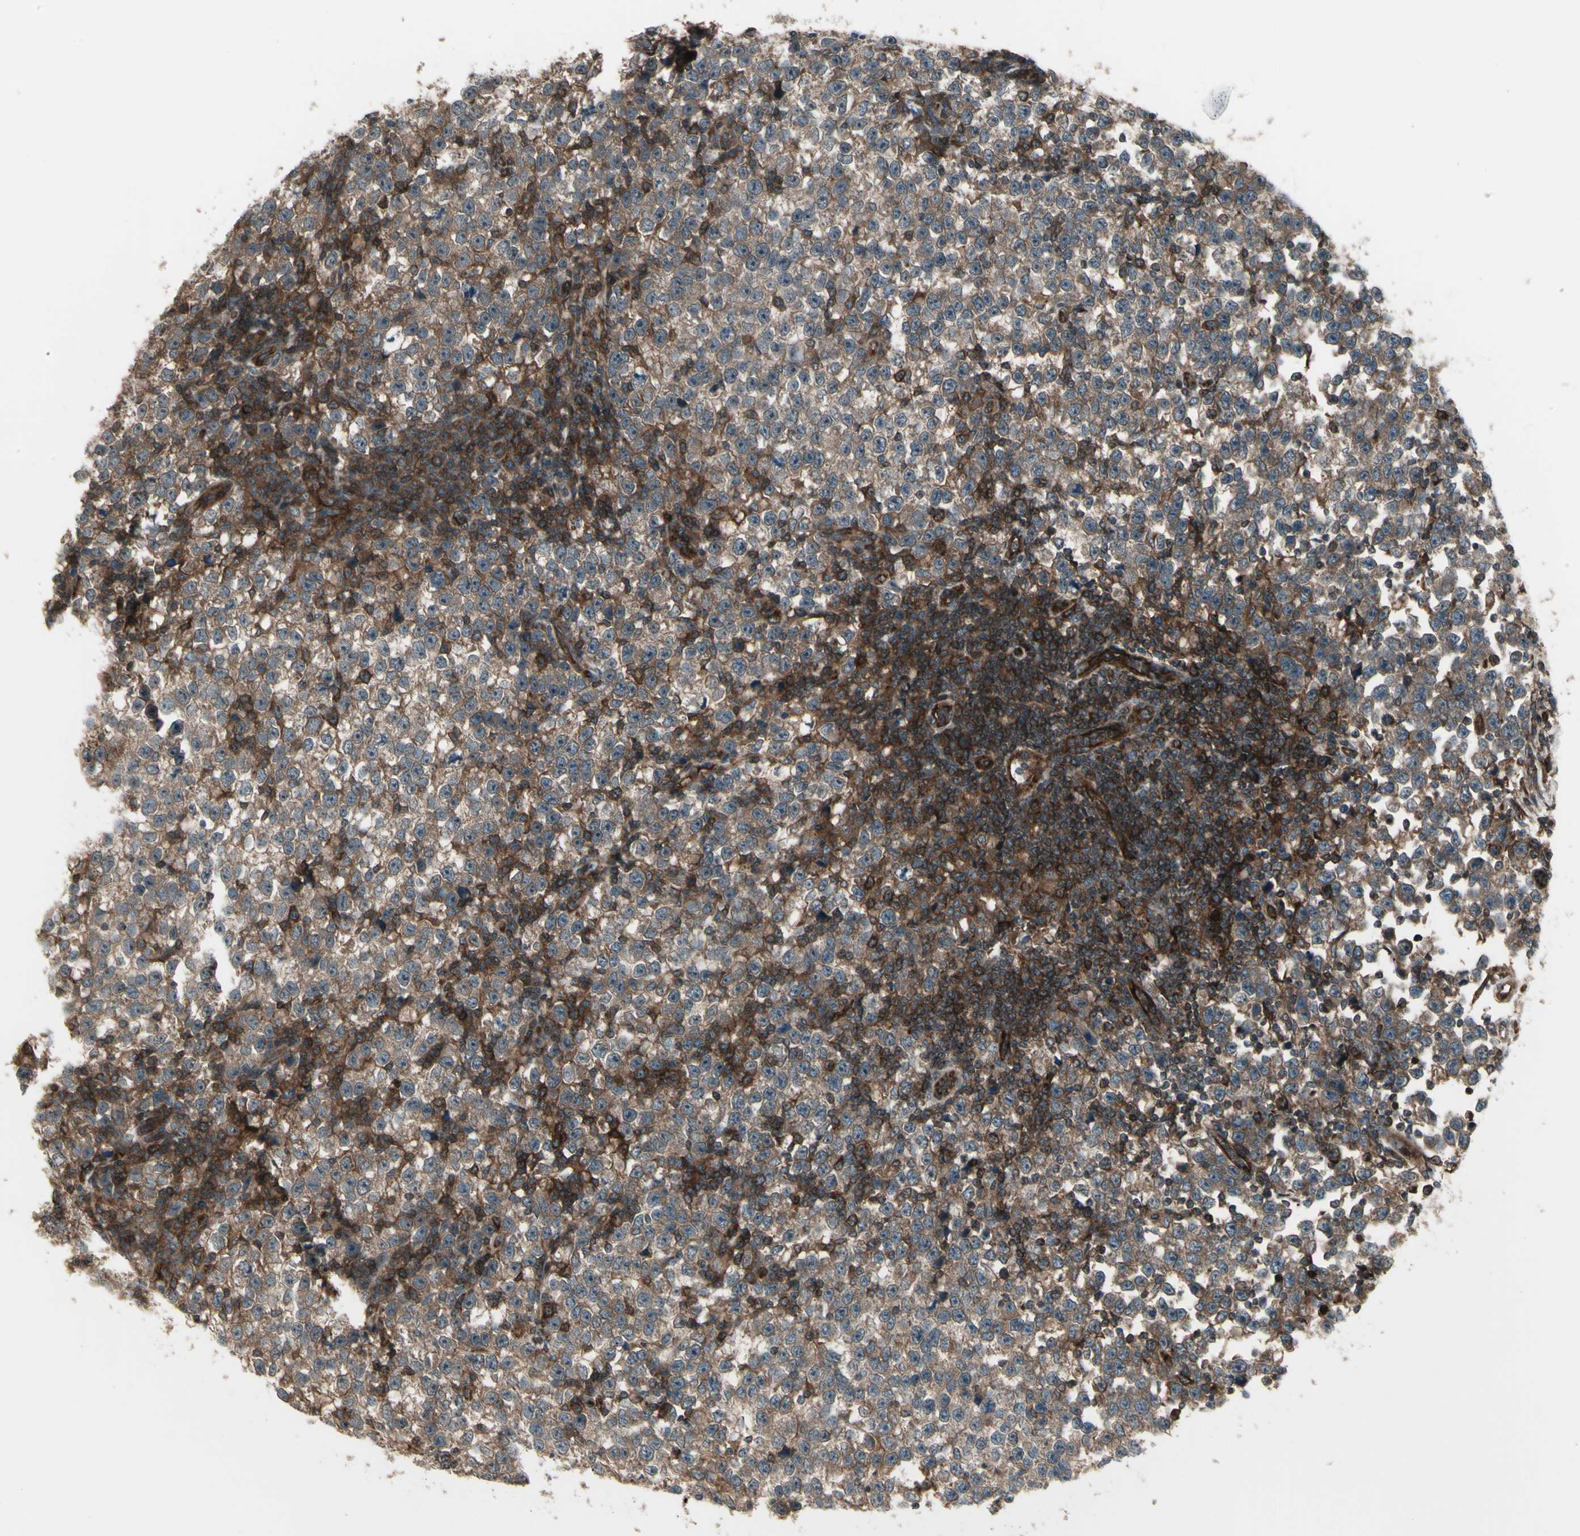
{"staining": {"intensity": "moderate", "quantity": ">75%", "location": "cytoplasmic/membranous"}, "tissue": "testis cancer", "cell_type": "Tumor cells", "image_type": "cancer", "snomed": [{"axis": "morphology", "description": "Seminoma, NOS"}, {"axis": "topography", "description": "Testis"}], "caption": "A micrograph showing moderate cytoplasmic/membranous expression in about >75% of tumor cells in testis cancer (seminoma), as visualized by brown immunohistochemical staining.", "gene": "FXYD5", "patient": {"sex": "male", "age": 43}}